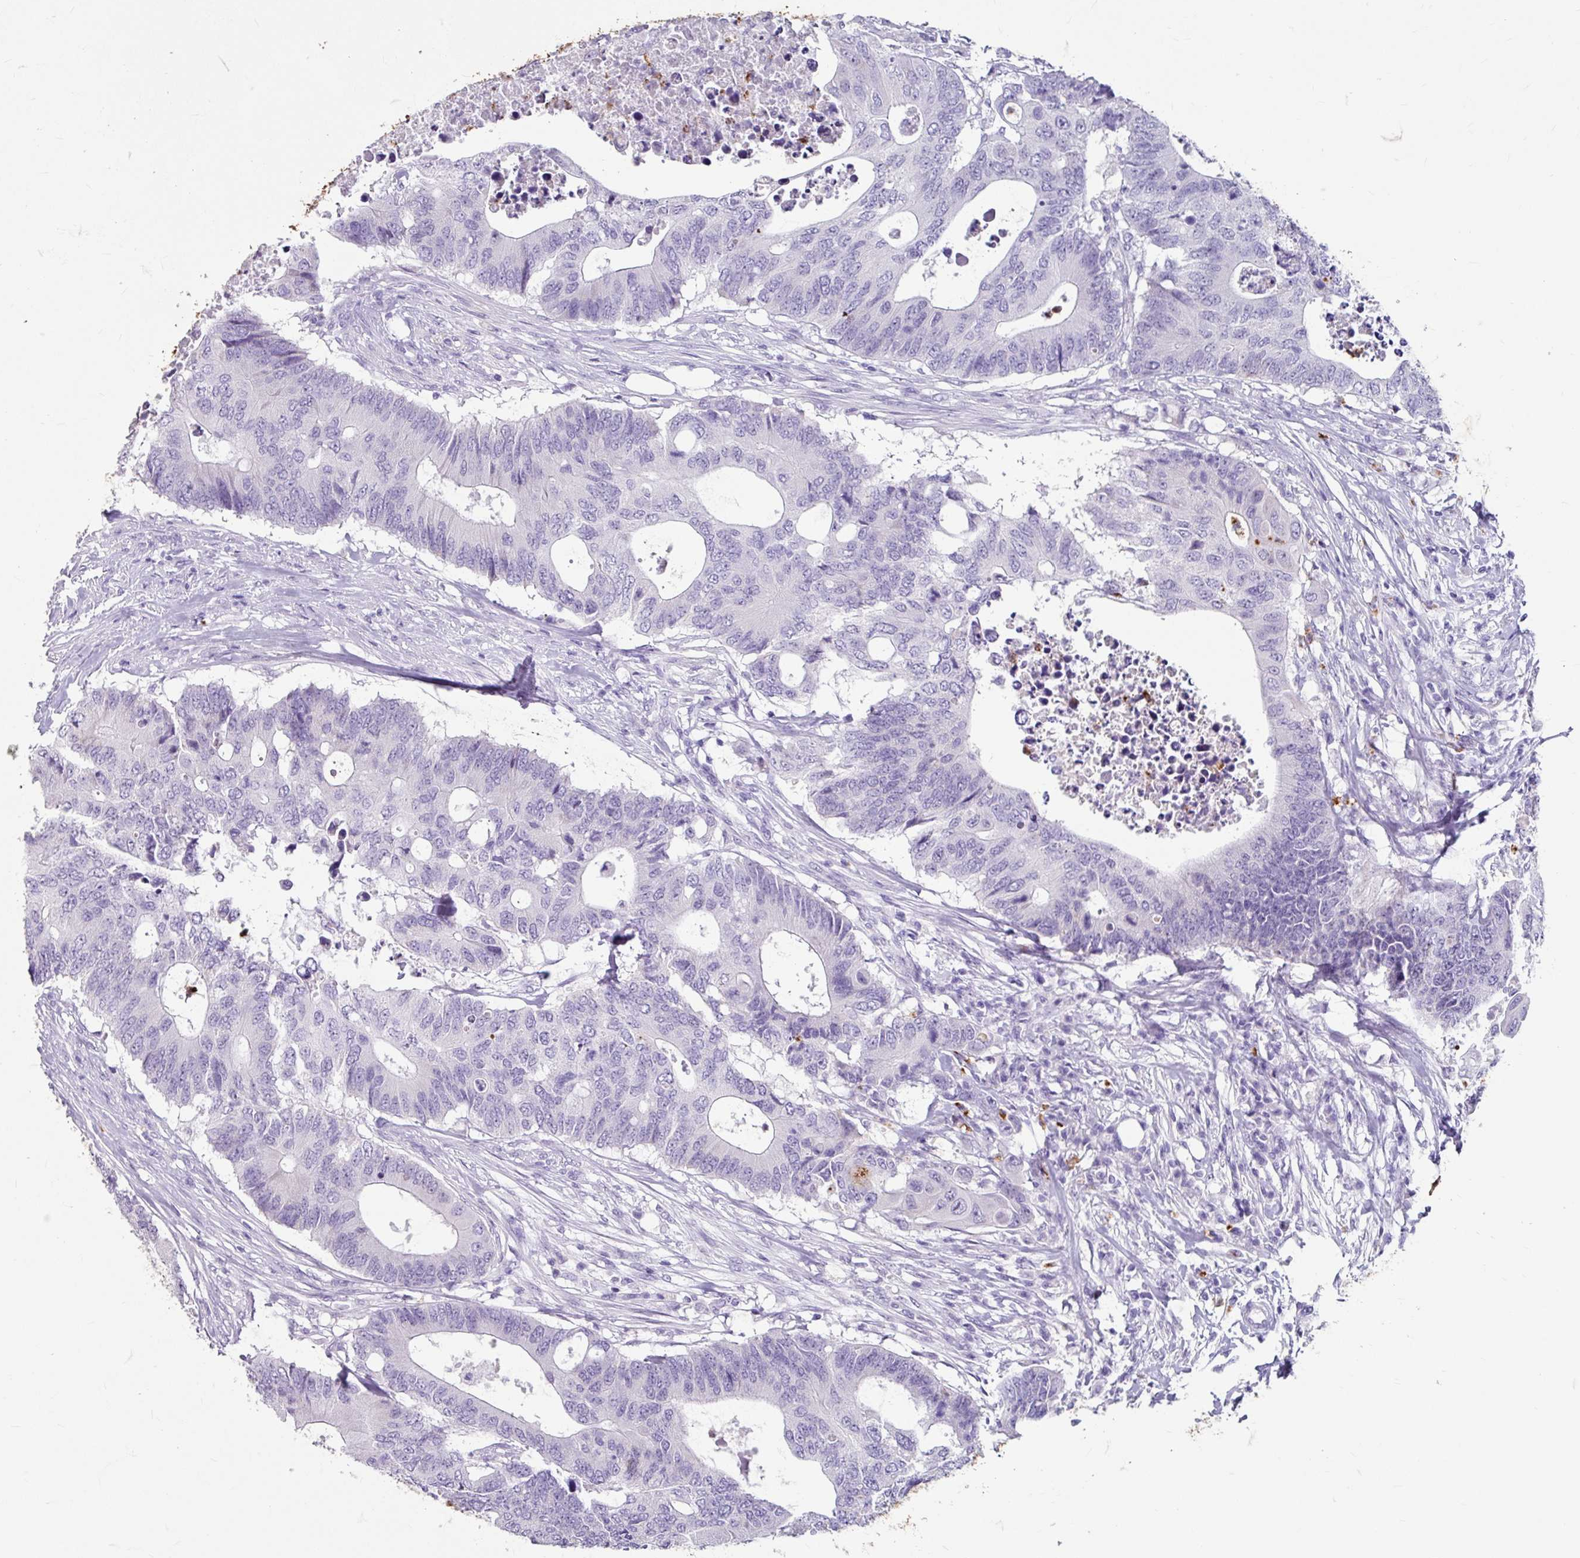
{"staining": {"intensity": "negative", "quantity": "none", "location": "none"}, "tissue": "colorectal cancer", "cell_type": "Tumor cells", "image_type": "cancer", "snomed": [{"axis": "morphology", "description": "Adenocarcinoma, NOS"}, {"axis": "topography", "description": "Colon"}], "caption": "Tumor cells are negative for brown protein staining in colorectal cancer.", "gene": "ANKRD1", "patient": {"sex": "male", "age": 71}}